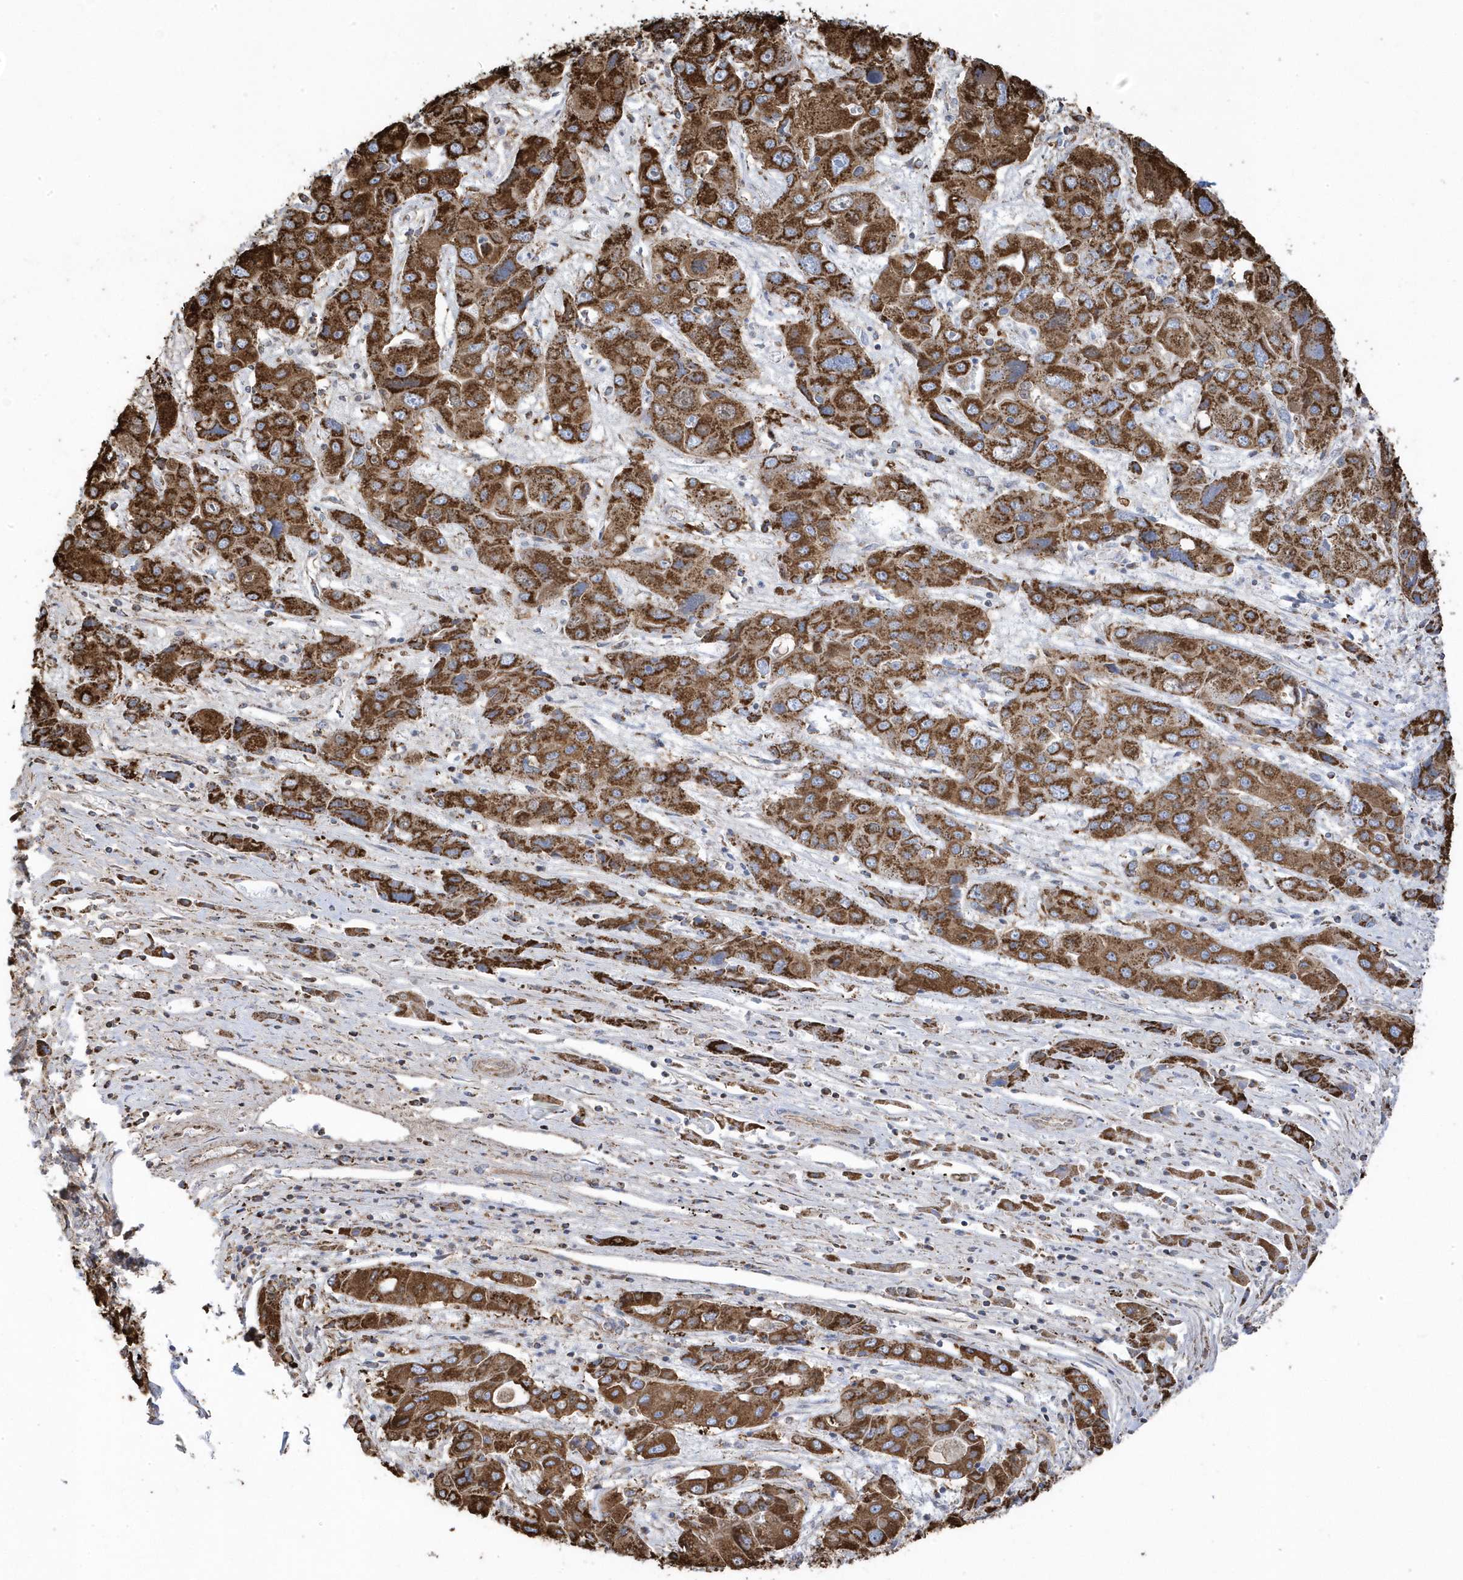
{"staining": {"intensity": "strong", "quantity": ">75%", "location": "cytoplasmic/membranous"}, "tissue": "liver cancer", "cell_type": "Tumor cells", "image_type": "cancer", "snomed": [{"axis": "morphology", "description": "Cholangiocarcinoma"}, {"axis": "topography", "description": "Liver"}], "caption": "Strong cytoplasmic/membranous staining for a protein is present in about >75% of tumor cells of liver cholangiocarcinoma using immunohistochemistry (IHC).", "gene": "GTPBP8", "patient": {"sex": "male", "age": 67}}